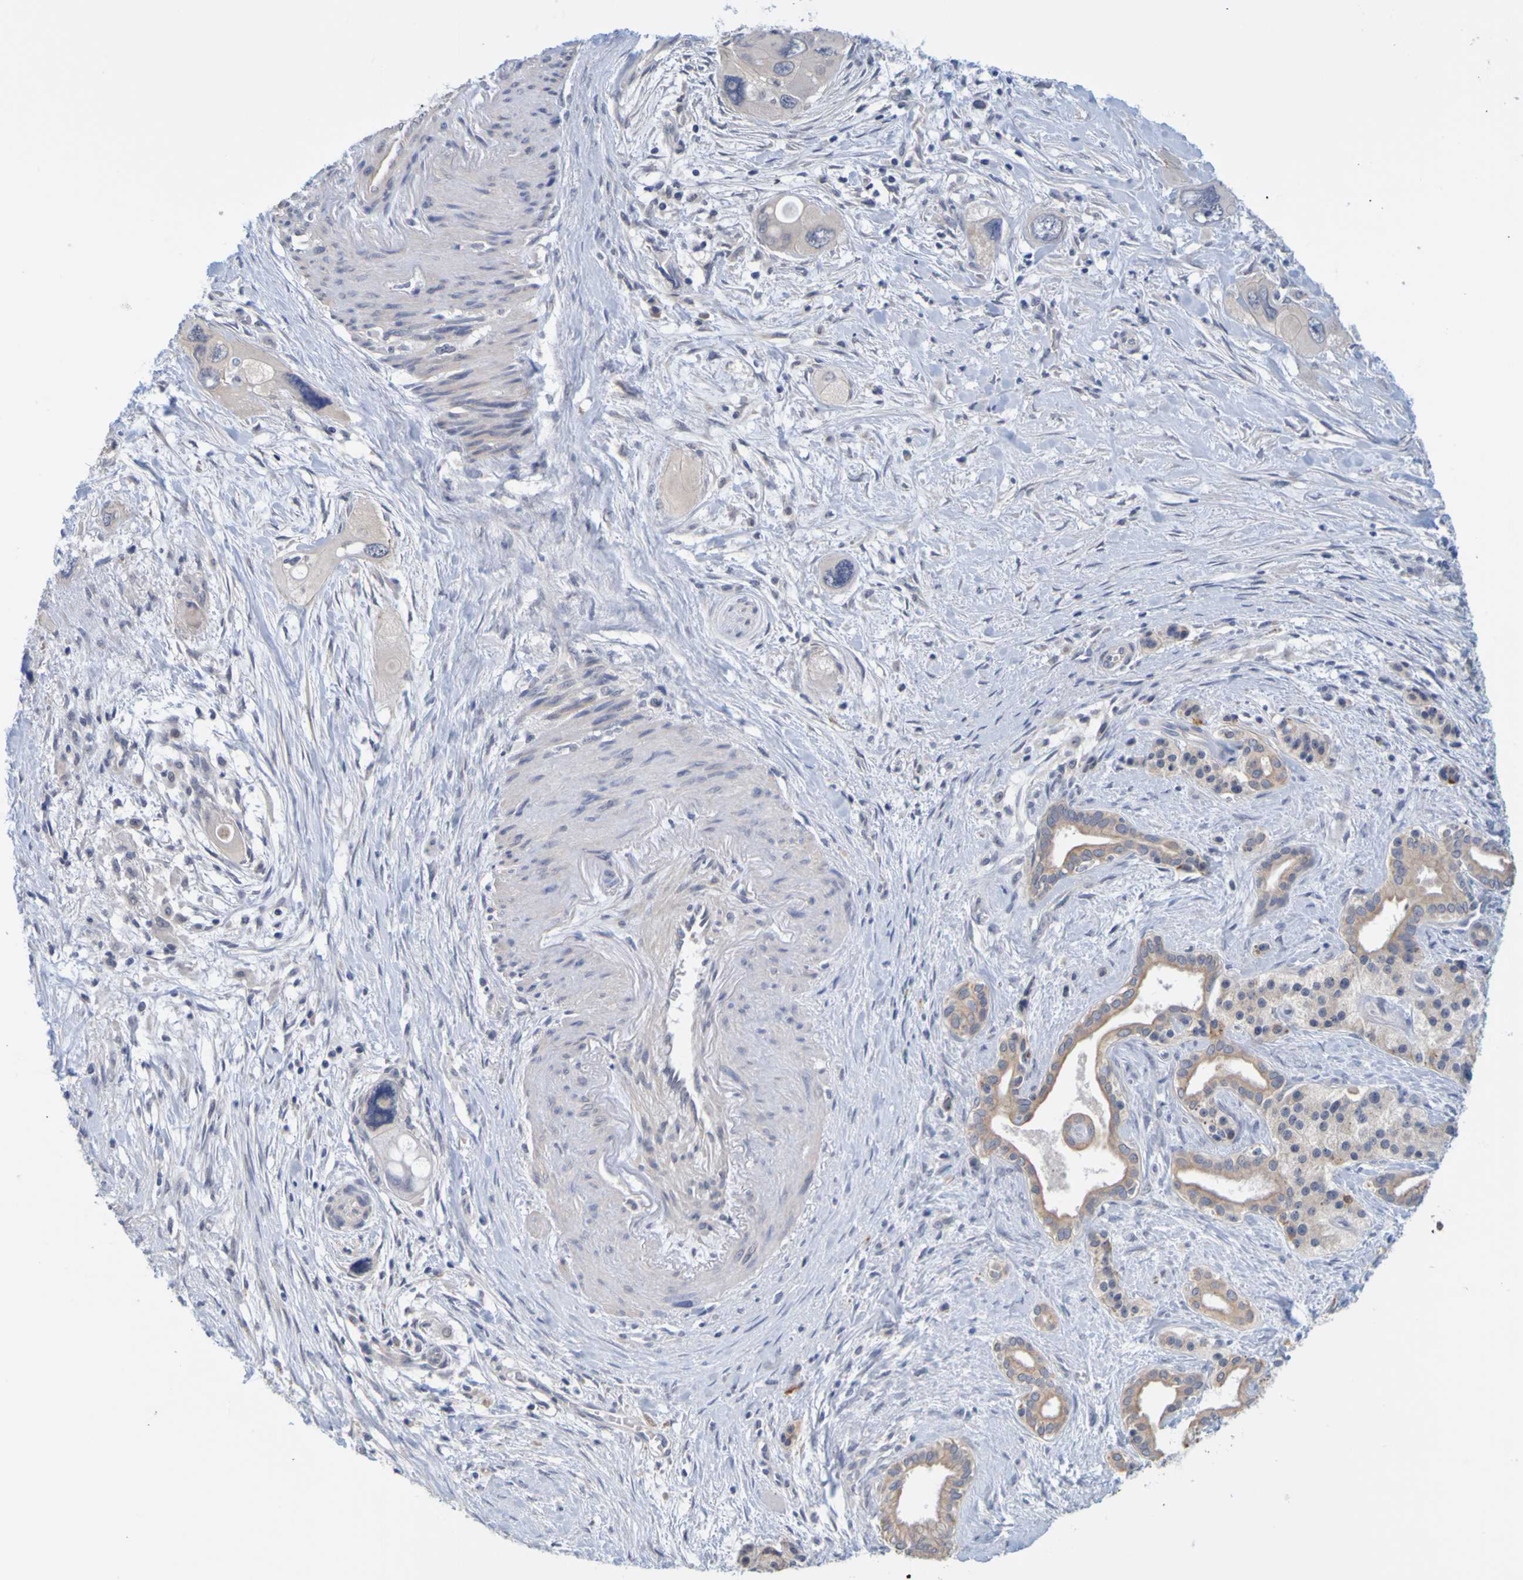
{"staining": {"intensity": "moderate", "quantity": "<25%", "location": "cytoplasmic/membranous"}, "tissue": "pancreatic cancer", "cell_type": "Tumor cells", "image_type": "cancer", "snomed": [{"axis": "morphology", "description": "Adenocarcinoma, NOS"}, {"axis": "topography", "description": "Pancreas"}], "caption": "Human adenocarcinoma (pancreatic) stained with a protein marker displays moderate staining in tumor cells.", "gene": "ENDOU", "patient": {"sex": "male", "age": 73}}